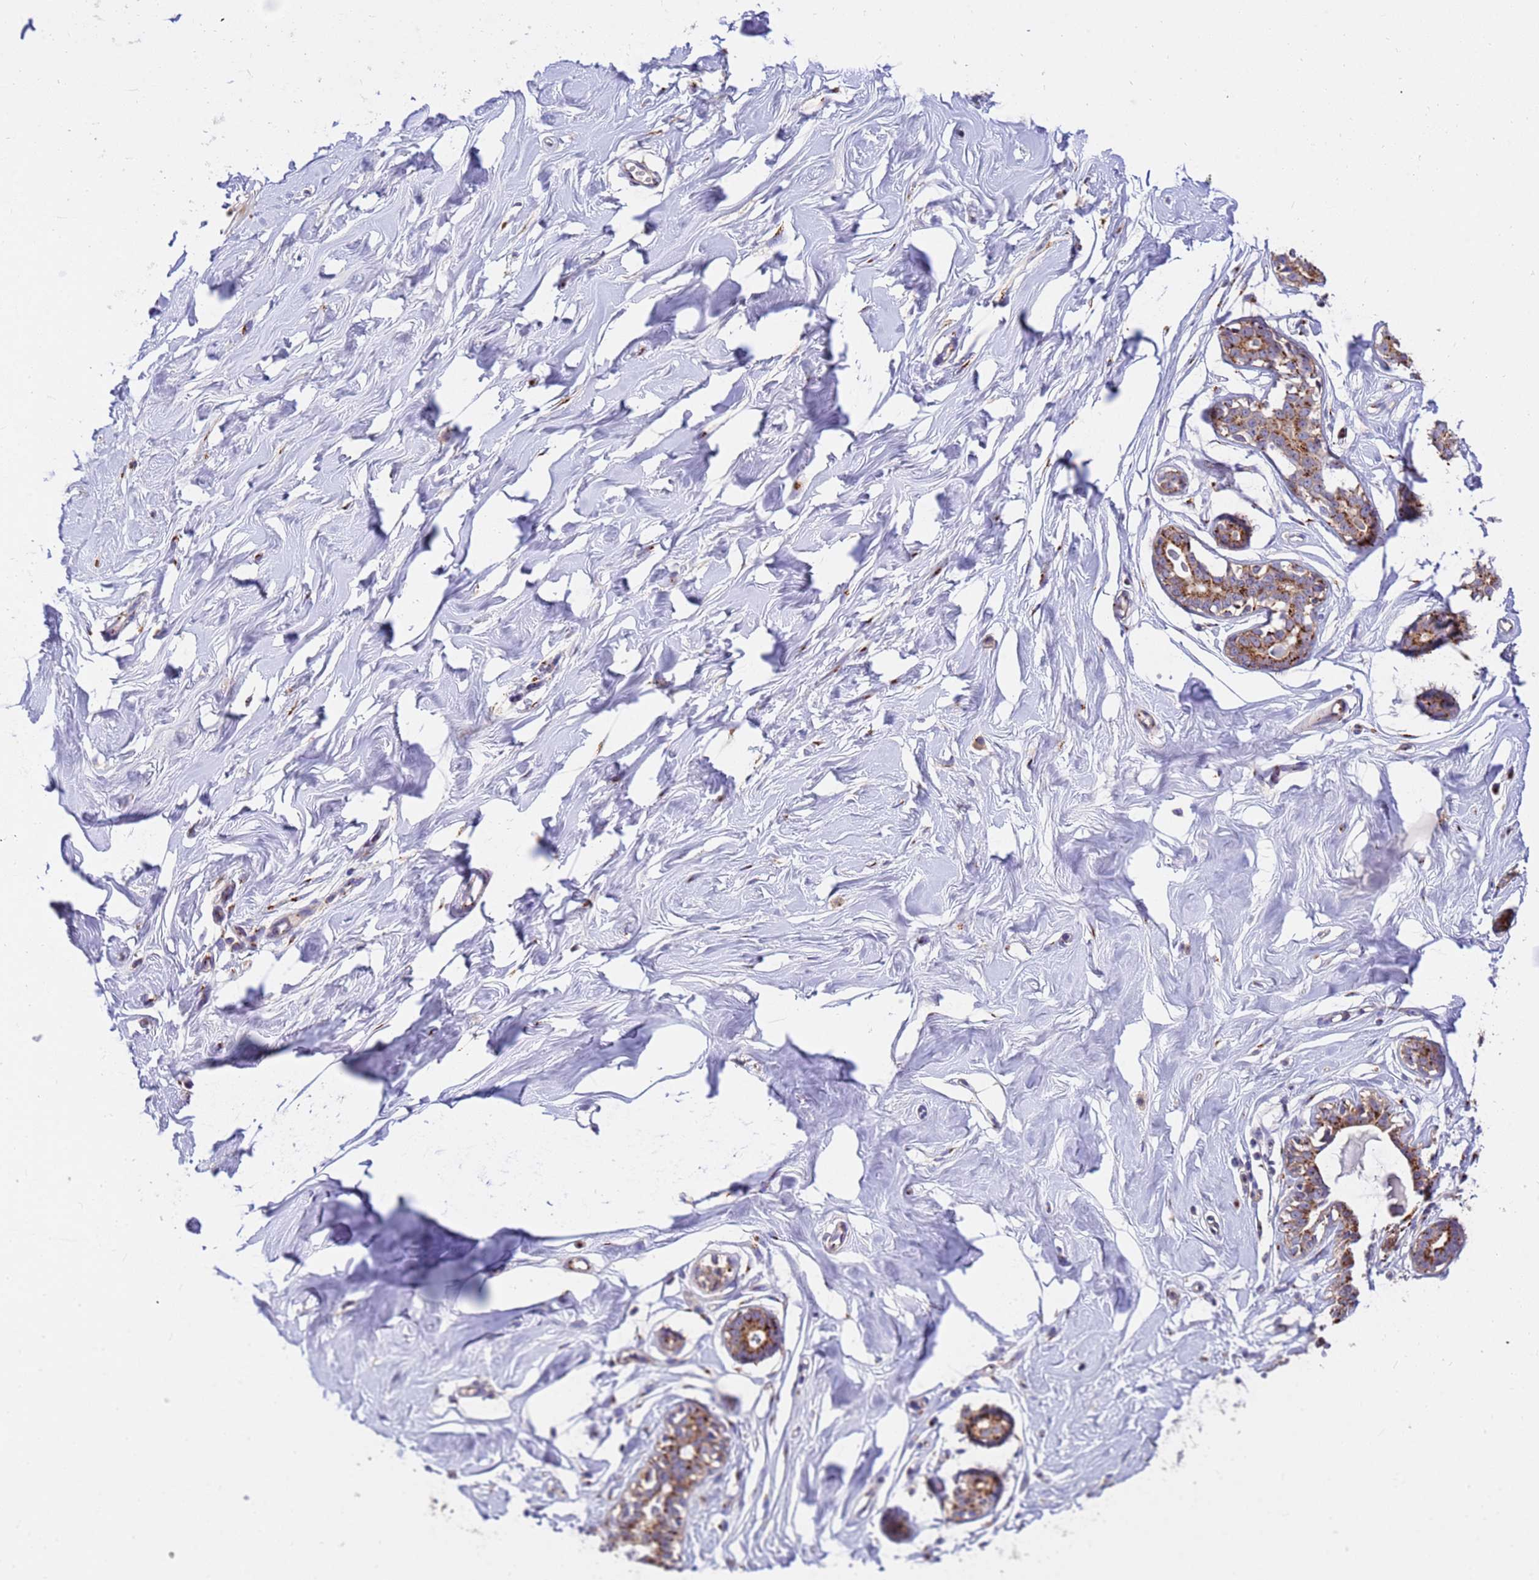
{"staining": {"intensity": "weak", "quantity": ">75%", "location": "cytoplasmic/membranous"}, "tissue": "breast", "cell_type": "Adipocytes", "image_type": "normal", "snomed": [{"axis": "morphology", "description": "Normal tissue, NOS"}, {"axis": "morphology", "description": "Adenoma, NOS"}, {"axis": "topography", "description": "Breast"}], "caption": "Immunohistochemical staining of benign human breast demonstrates low levels of weak cytoplasmic/membranous staining in approximately >75% of adipocytes. The staining is performed using DAB brown chromogen to label protein expression. The nuclei are counter-stained blue using hematoxylin.", "gene": "HPS3", "patient": {"sex": "female", "age": 23}}